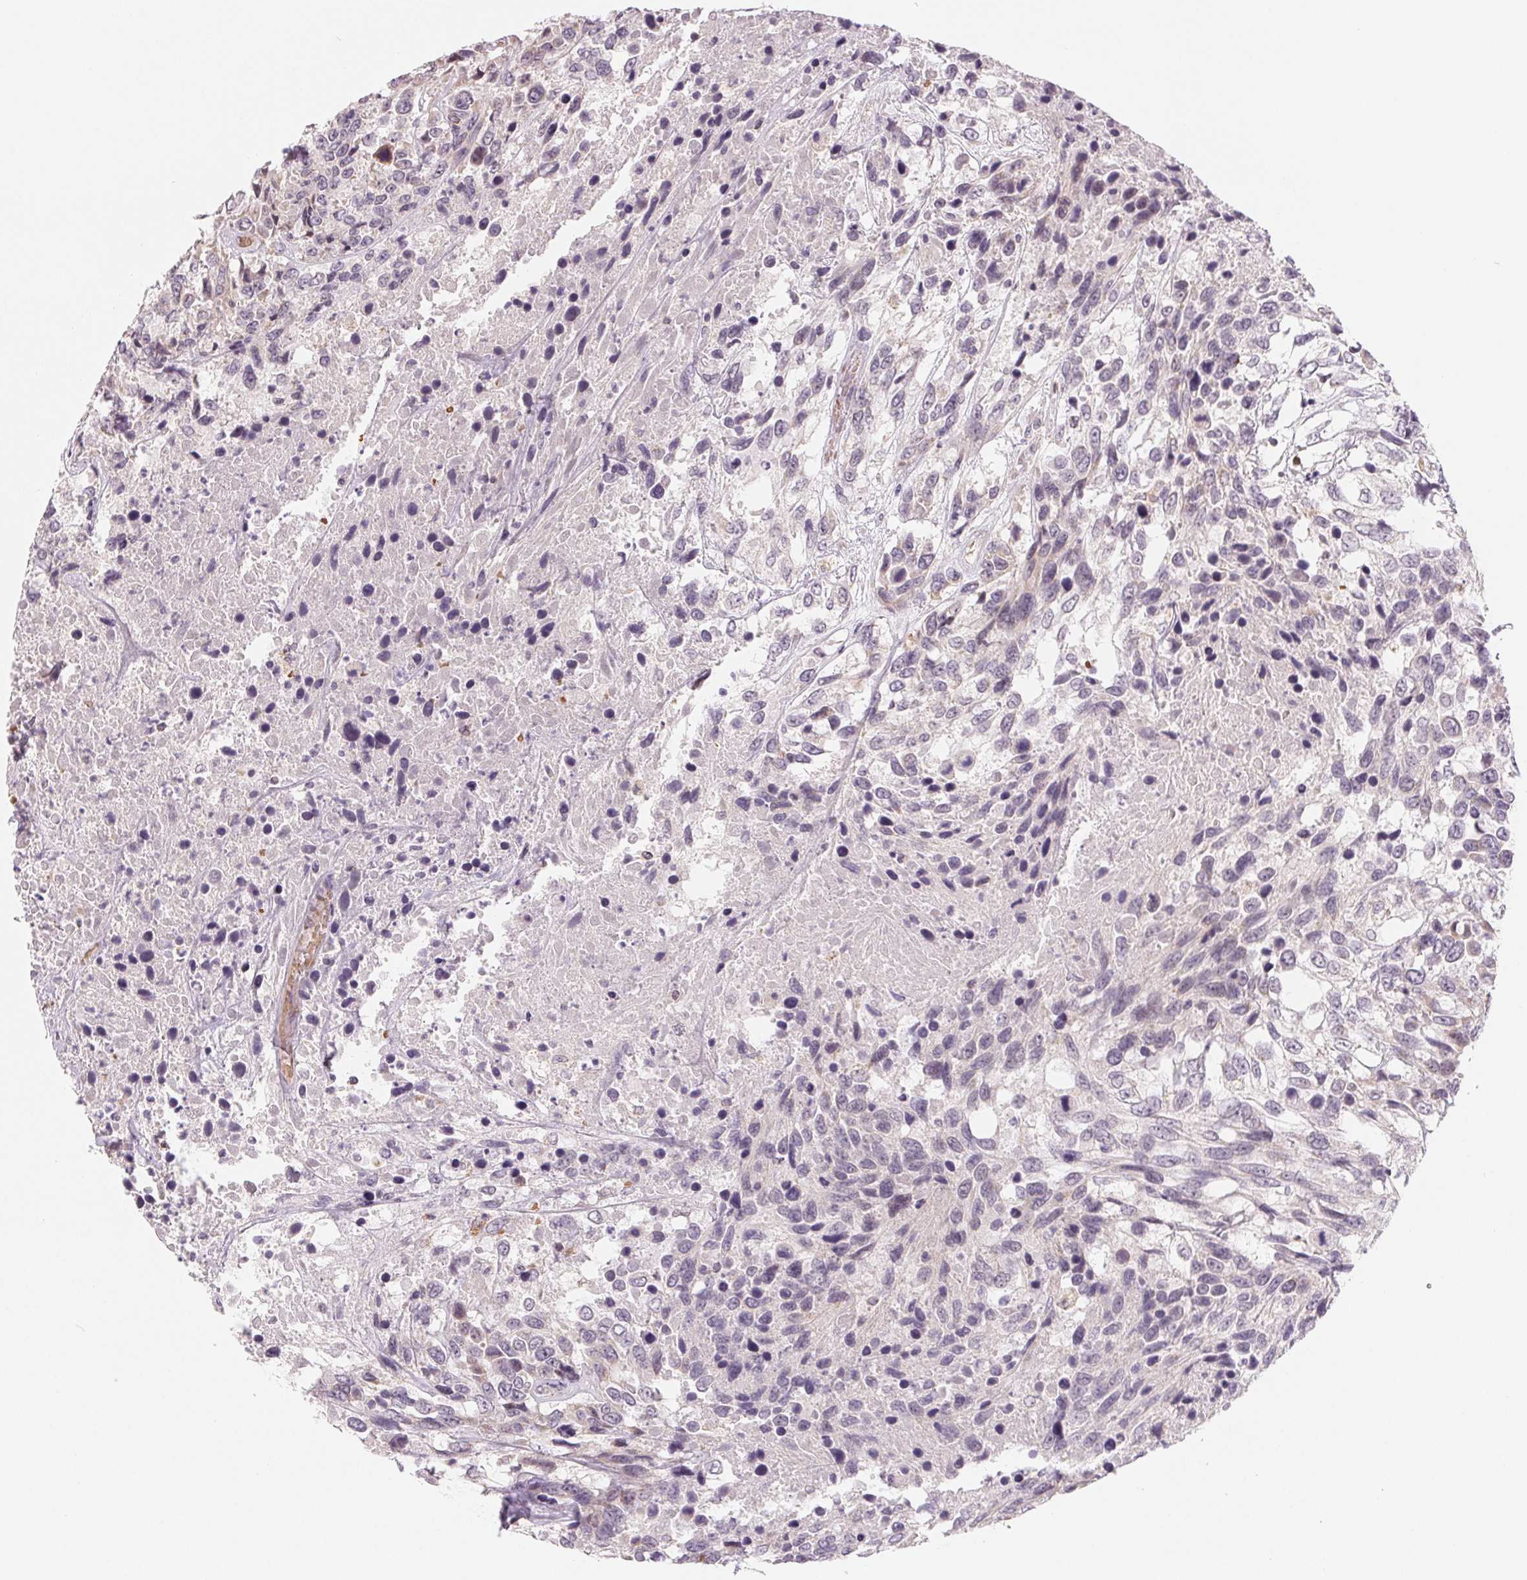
{"staining": {"intensity": "negative", "quantity": "none", "location": "none"}, "tissue": "urothelial cancer", "cell_type": "Tumor cells", "image_type": "cancer", "snomed": [{"axis": "morphology", "description": "Urothelial carcinoma, High grade"}, {"axis": "topography", "description": "Urinary bladder"}], "caption": "High power microscopy micrograph of an immunohistochemistry histopathology image of urothelial carcinoma (high-grade), revealing no significant staining in tumor cells.", "gene": "HINT2", "patient": {"sex": "female", "age": 70}}